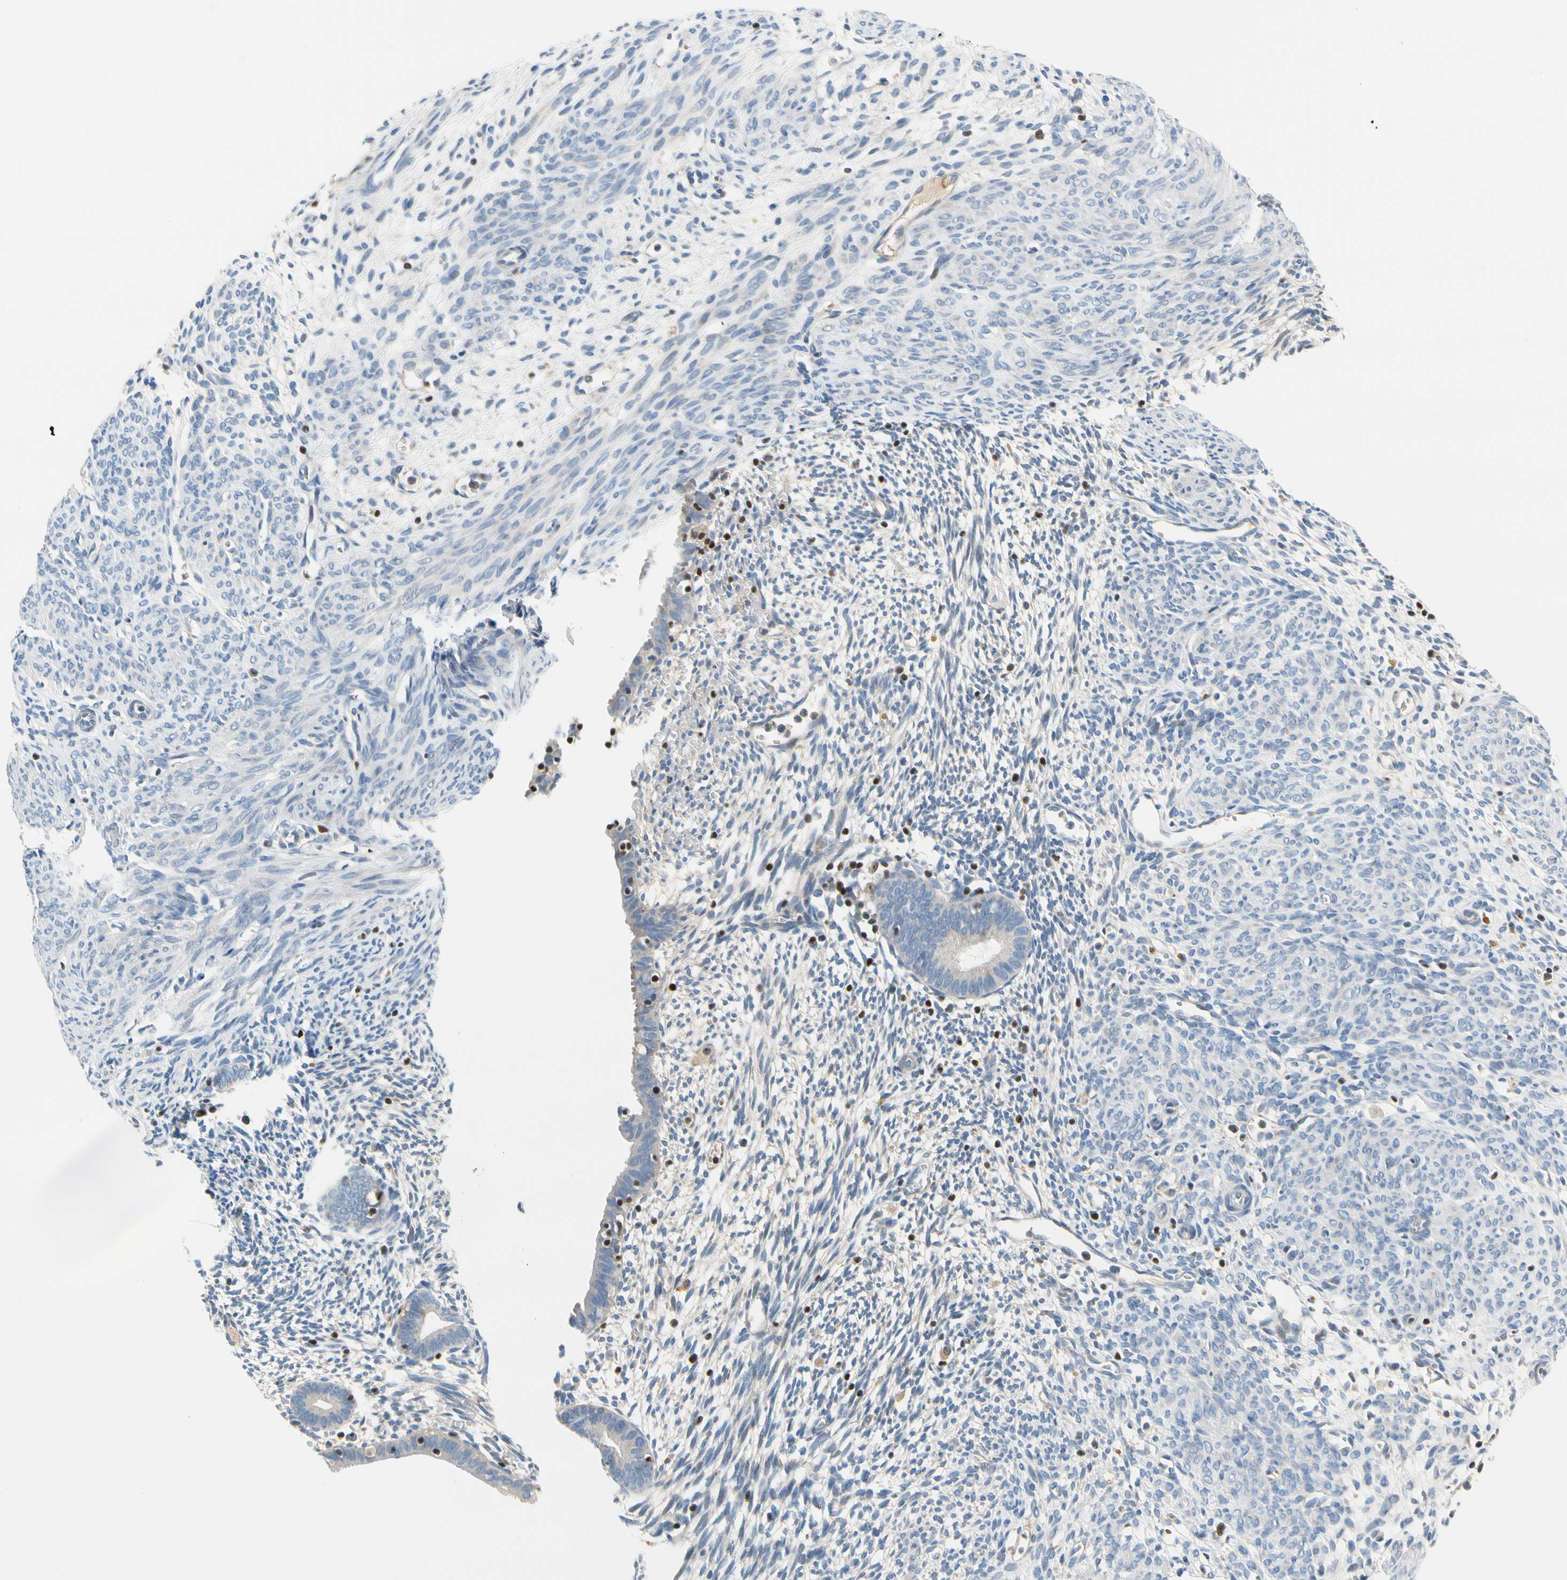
{"staining": {"intensity": "negative", "quantity": "none", "location": "none"}, "tissue": "endometrium", "cell_type": "Cells in endometrial stroma", "image_type": "normal", "snomed": [{"axis": "morphology", "description": "Normal tissue, NOS"}, {"axis": "morphology", "description": "Atrophy, NOS"}, {"axis": "topography", "description": "Uterus"}, {"axis": "topography", "description": "Endometrium"}], "caption": "A histopathology image of human endometrium is negative for staining in cells in endometrial stroma. The staining is performed using DAB (3,3'-diaminobenzidine) brown chromogen with nuclei counter-stained in using hematoxylin.", "gene": "SP140", "patient": {"sex": "female", "age": 68}}